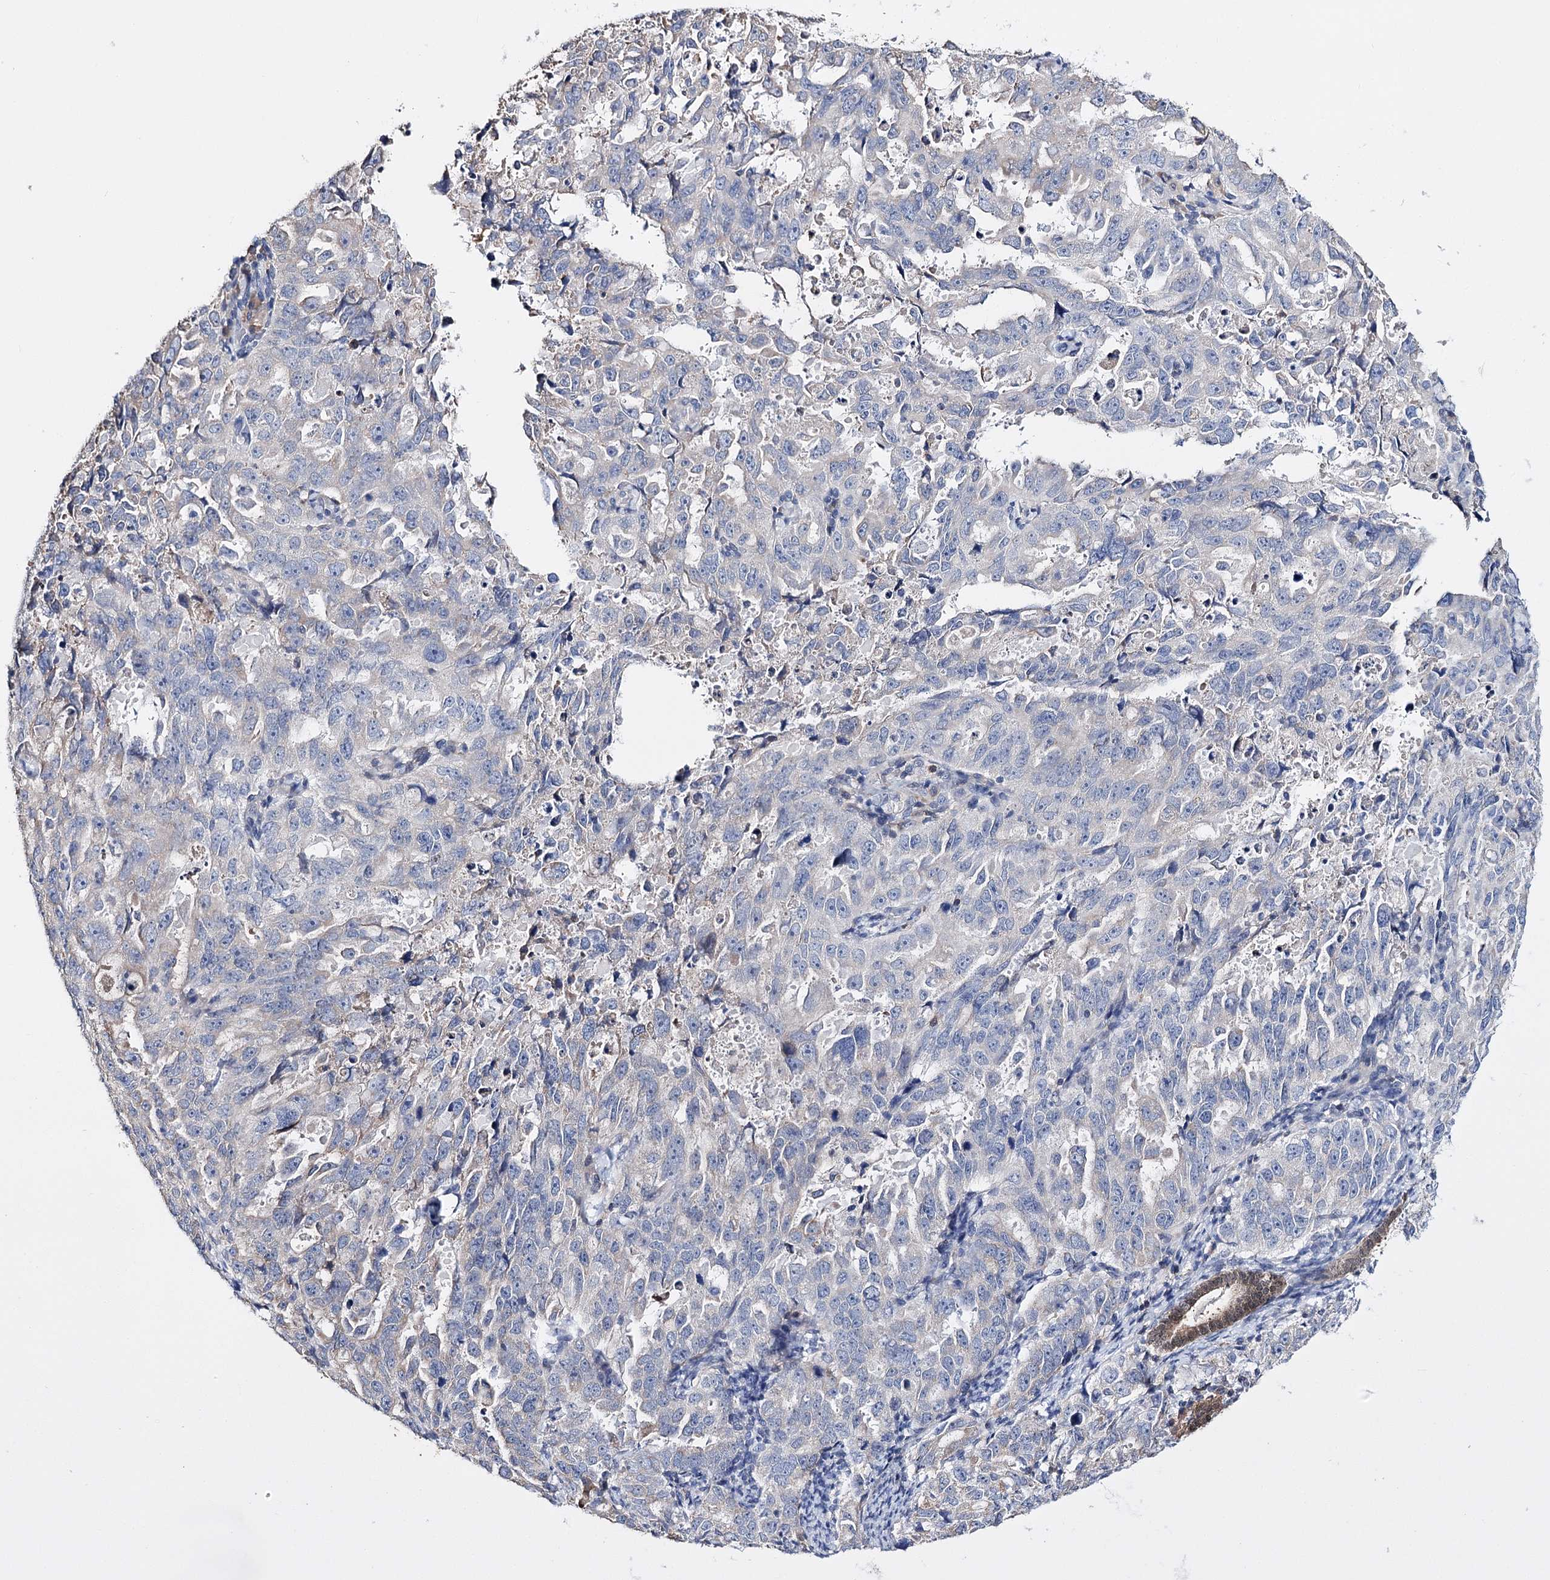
{"staining": {"intensity": "negative", "quantity": "none", "location": "none"}, "tissue": "endometrial cancer", "cell_type": "Tumor cells", "image_type": "cancer", "snomed": [{"axis": "morphology", "description": "Adenocarcinoma, NOS"}, {"axis": "topography", "description": "Endometrium"}], "caption": "High magnification brightfield microscopy of endometrial adenocarcinoma stained with DAB (3,3'-diaminobenzidine) (brown) and counterstained with hematoxylin (blue): tumor cells show no significant positivity. Nuclei are stained in blue.", "gene": "PTER", "patient": {"sex": "female", "age": 65}}